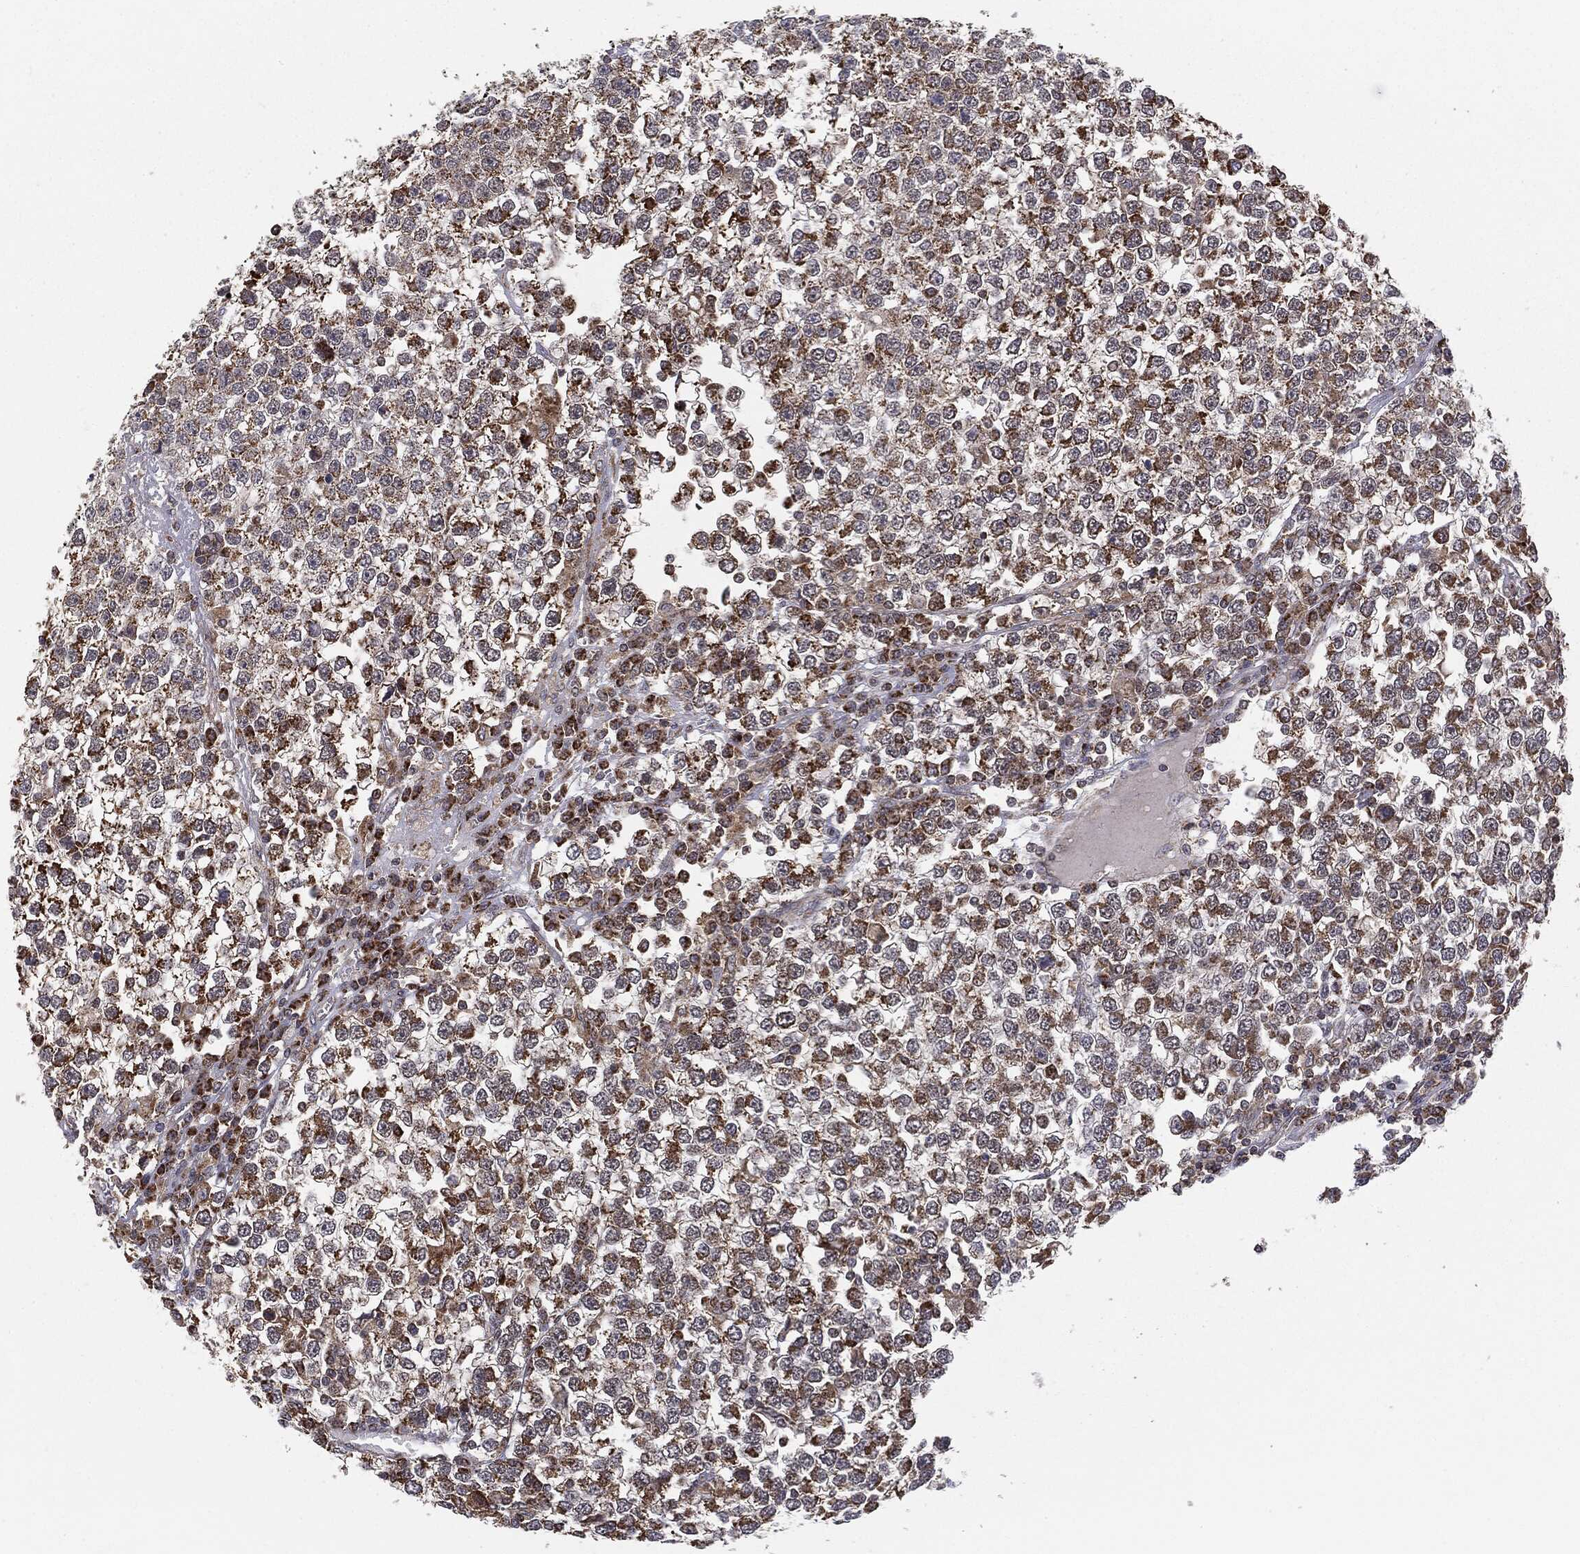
{"staining": {"intensity": "moderate", "quantity": ">75%", "location": "cytoplasmic/membranous"}, "tissue": "testis cancer", "cell_type": "Tumor cells", "image_type": "cancer", "snomed": [{"axis": "morphology", "description": "Seminoma, NOS"}, {"axis": "topography", "description": "Testis"}], "caption": "Immunohistochemical staining of human seminoma (testis) exhibits medium levels of moderate cytoplasmic/membranous expression in about >75% of tumor cells.", "gene": "MTOR", "patient": {"sex": "male", "age": 65}}